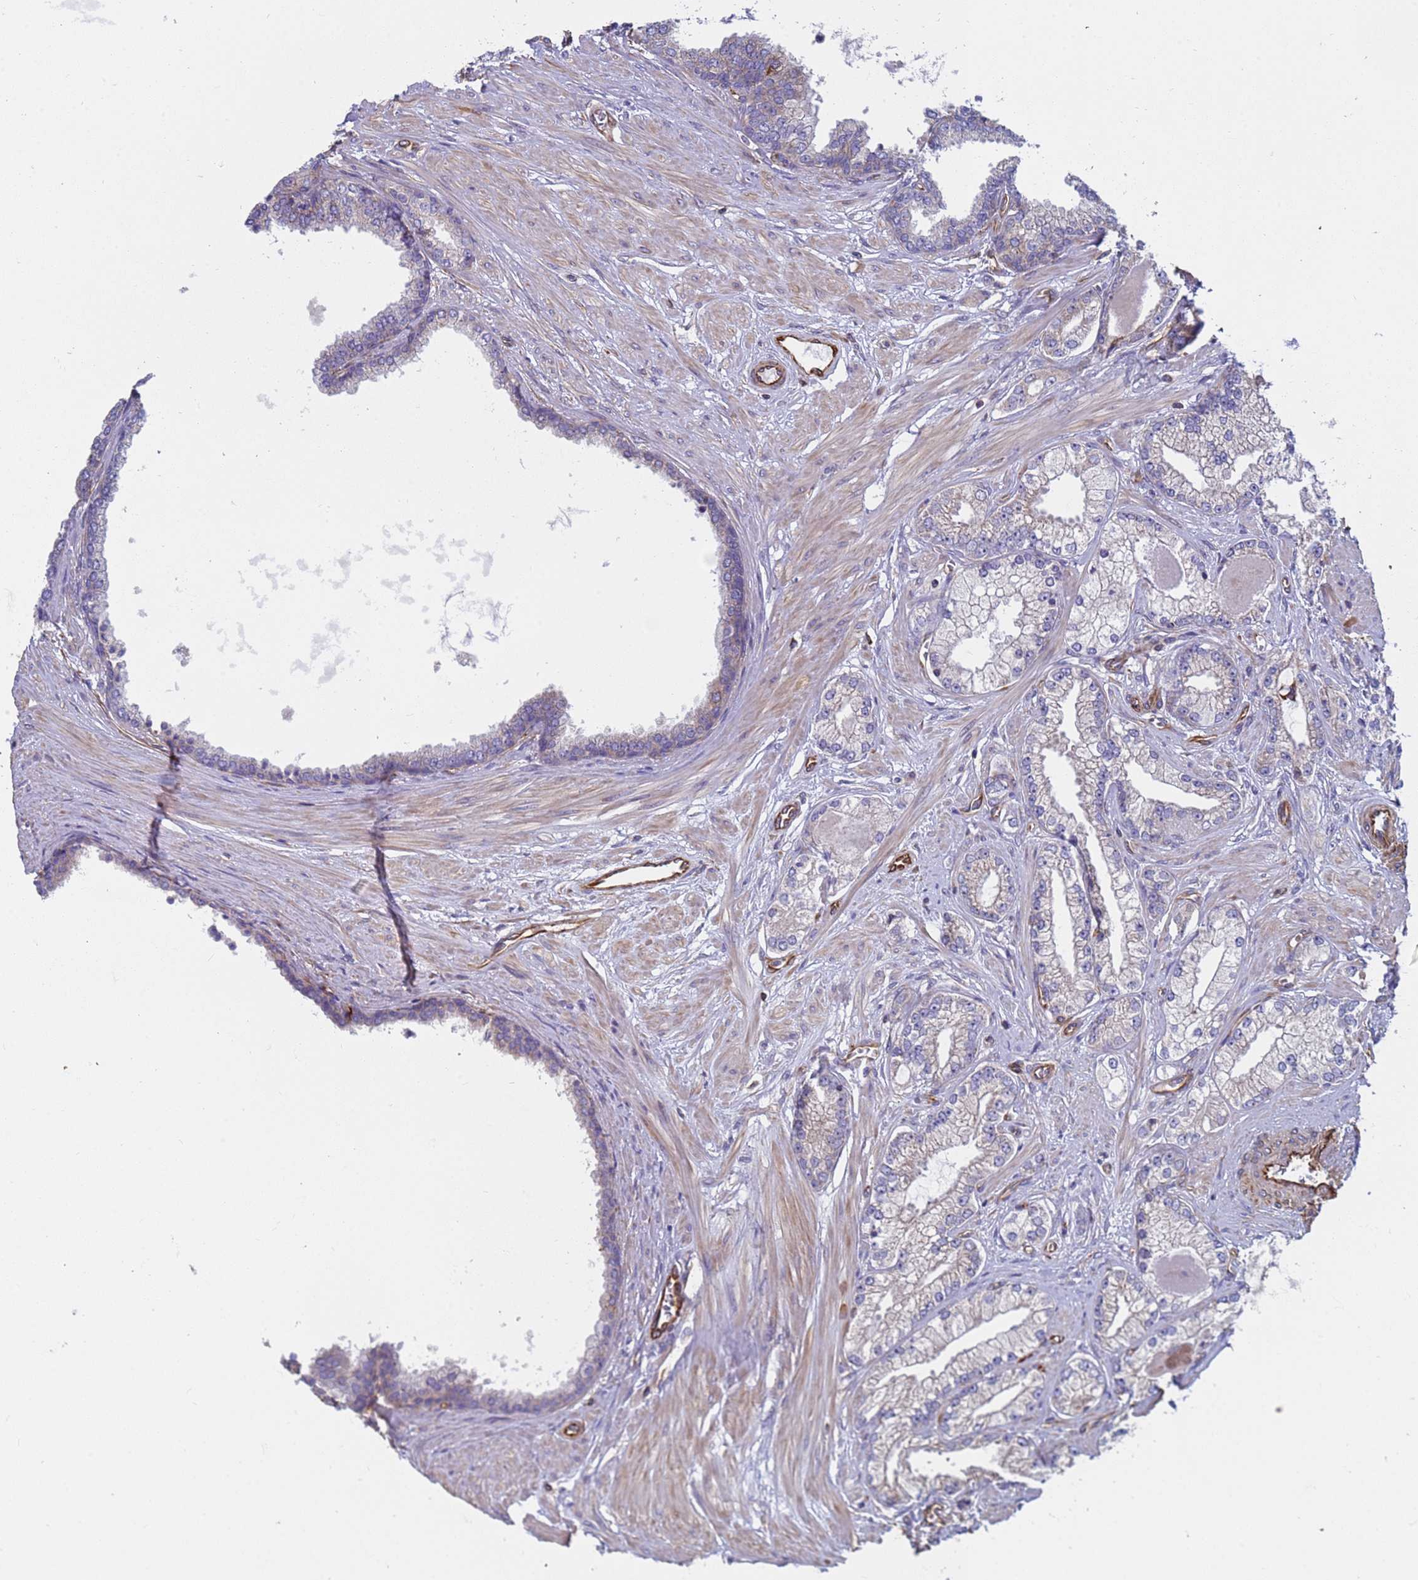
{"staining": {"intensity": "weak", "quantity": "<25%", "location": "cytoplasmic/membranous"}, "tissue": "prostate cancer", "cell_type": "Tumor cells", "image_type": "cancer", "snomed": [{"axis": "morphology", "description": "Adenocarcinoma, Low grade"}, {"axis": "topography", "description": "Prostate"}], "caption": "Low-grade adenocarcinoma (prostate) stained for a protein using IHC displays no expression tumor cells.", "gene": "NUDT12", "patient": {"sex": "male", "age": 64}}